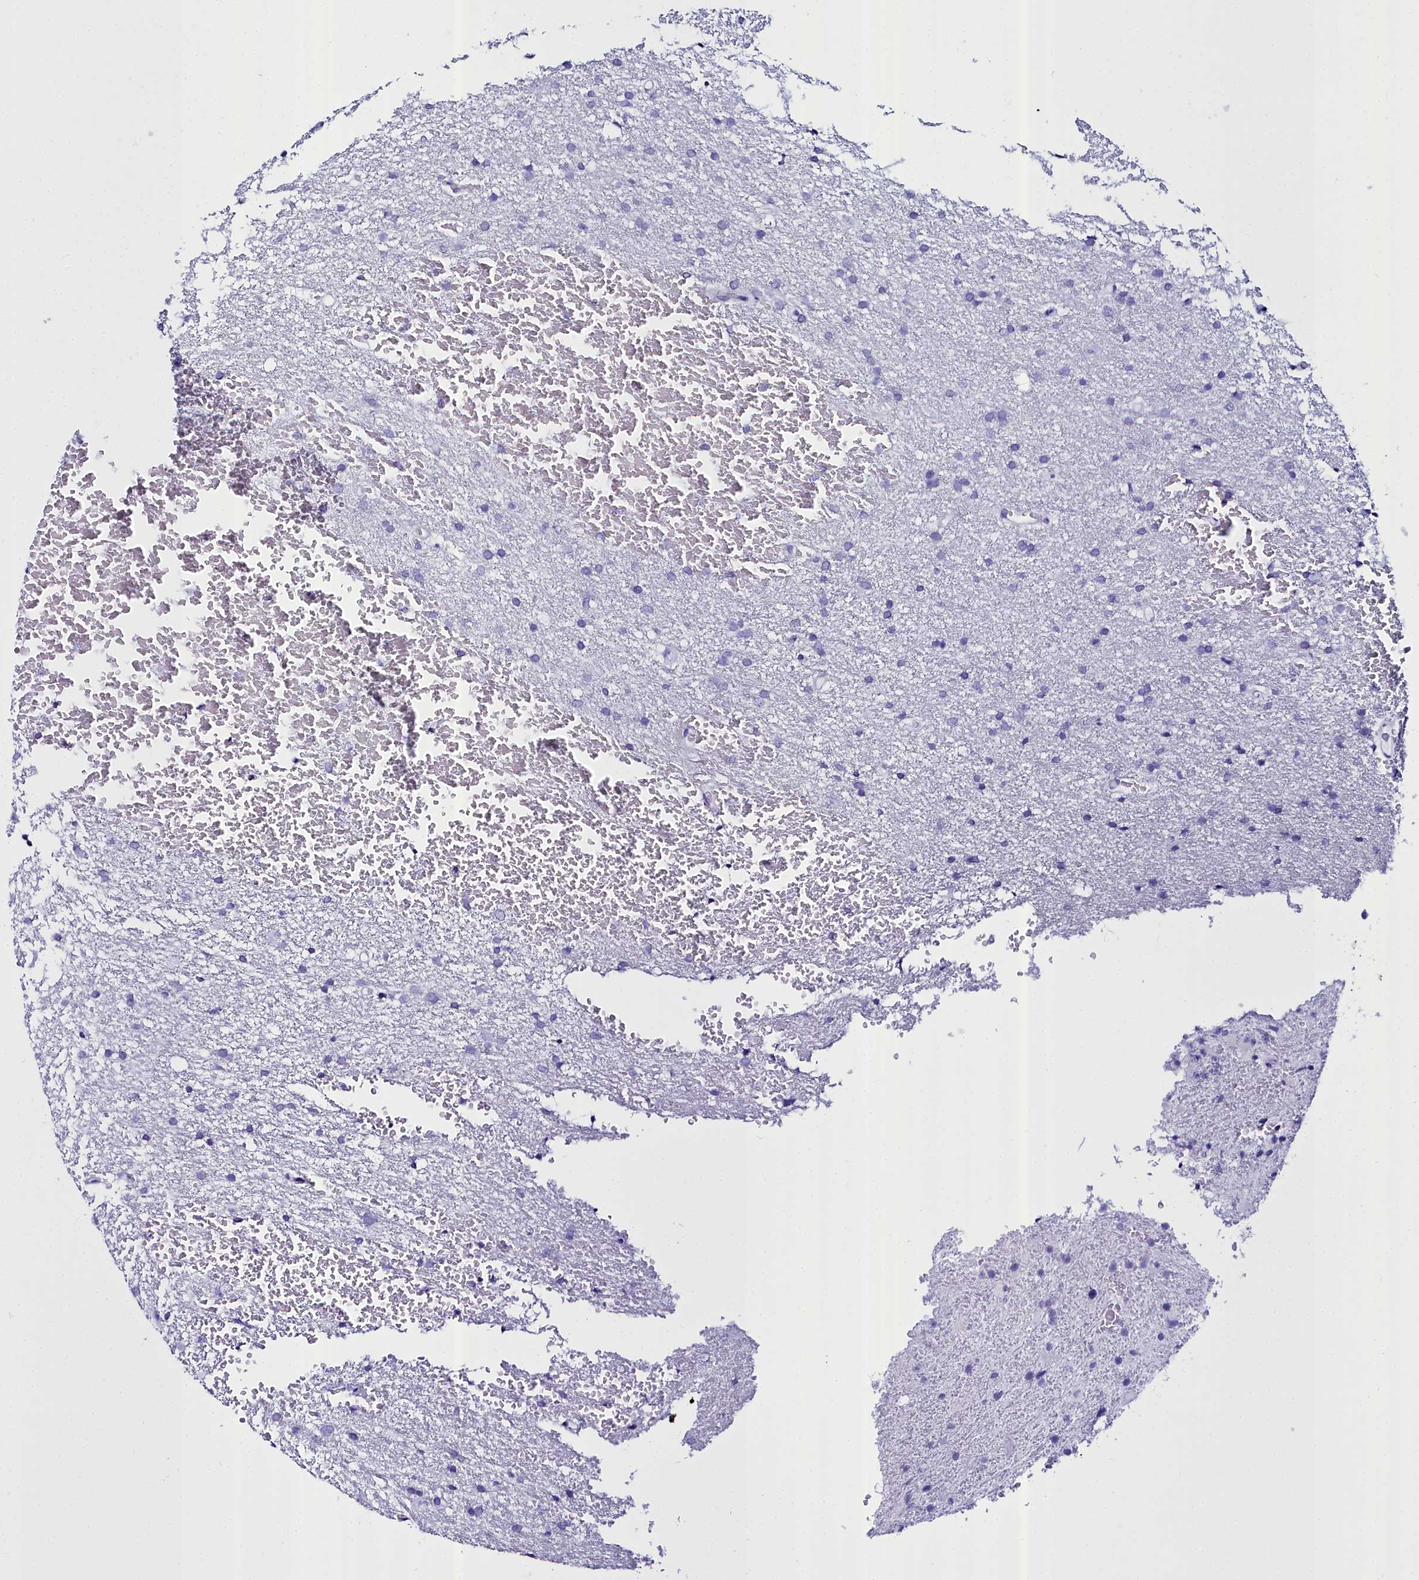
{"staining": {"intensity": "negative", "quantity": "none", "location": "none"}, "tissue": "glioma", "cell_type": "Tumor cells", "image_type": "cancer", "snomed": [{"axis": "morphology", "description": "Glioma, malignant, High grade"}, {"axis": "topography", "description": "Cerebral cortex"}], "caption": "DAB (3,3'-diaminobenzidine) immunohistochemical staining of human malignant high-grade glioma reveals no significant positivity in tumor cells.", "gene": "TXNDC5", "patient": {"sex": "female", "age": 36}}